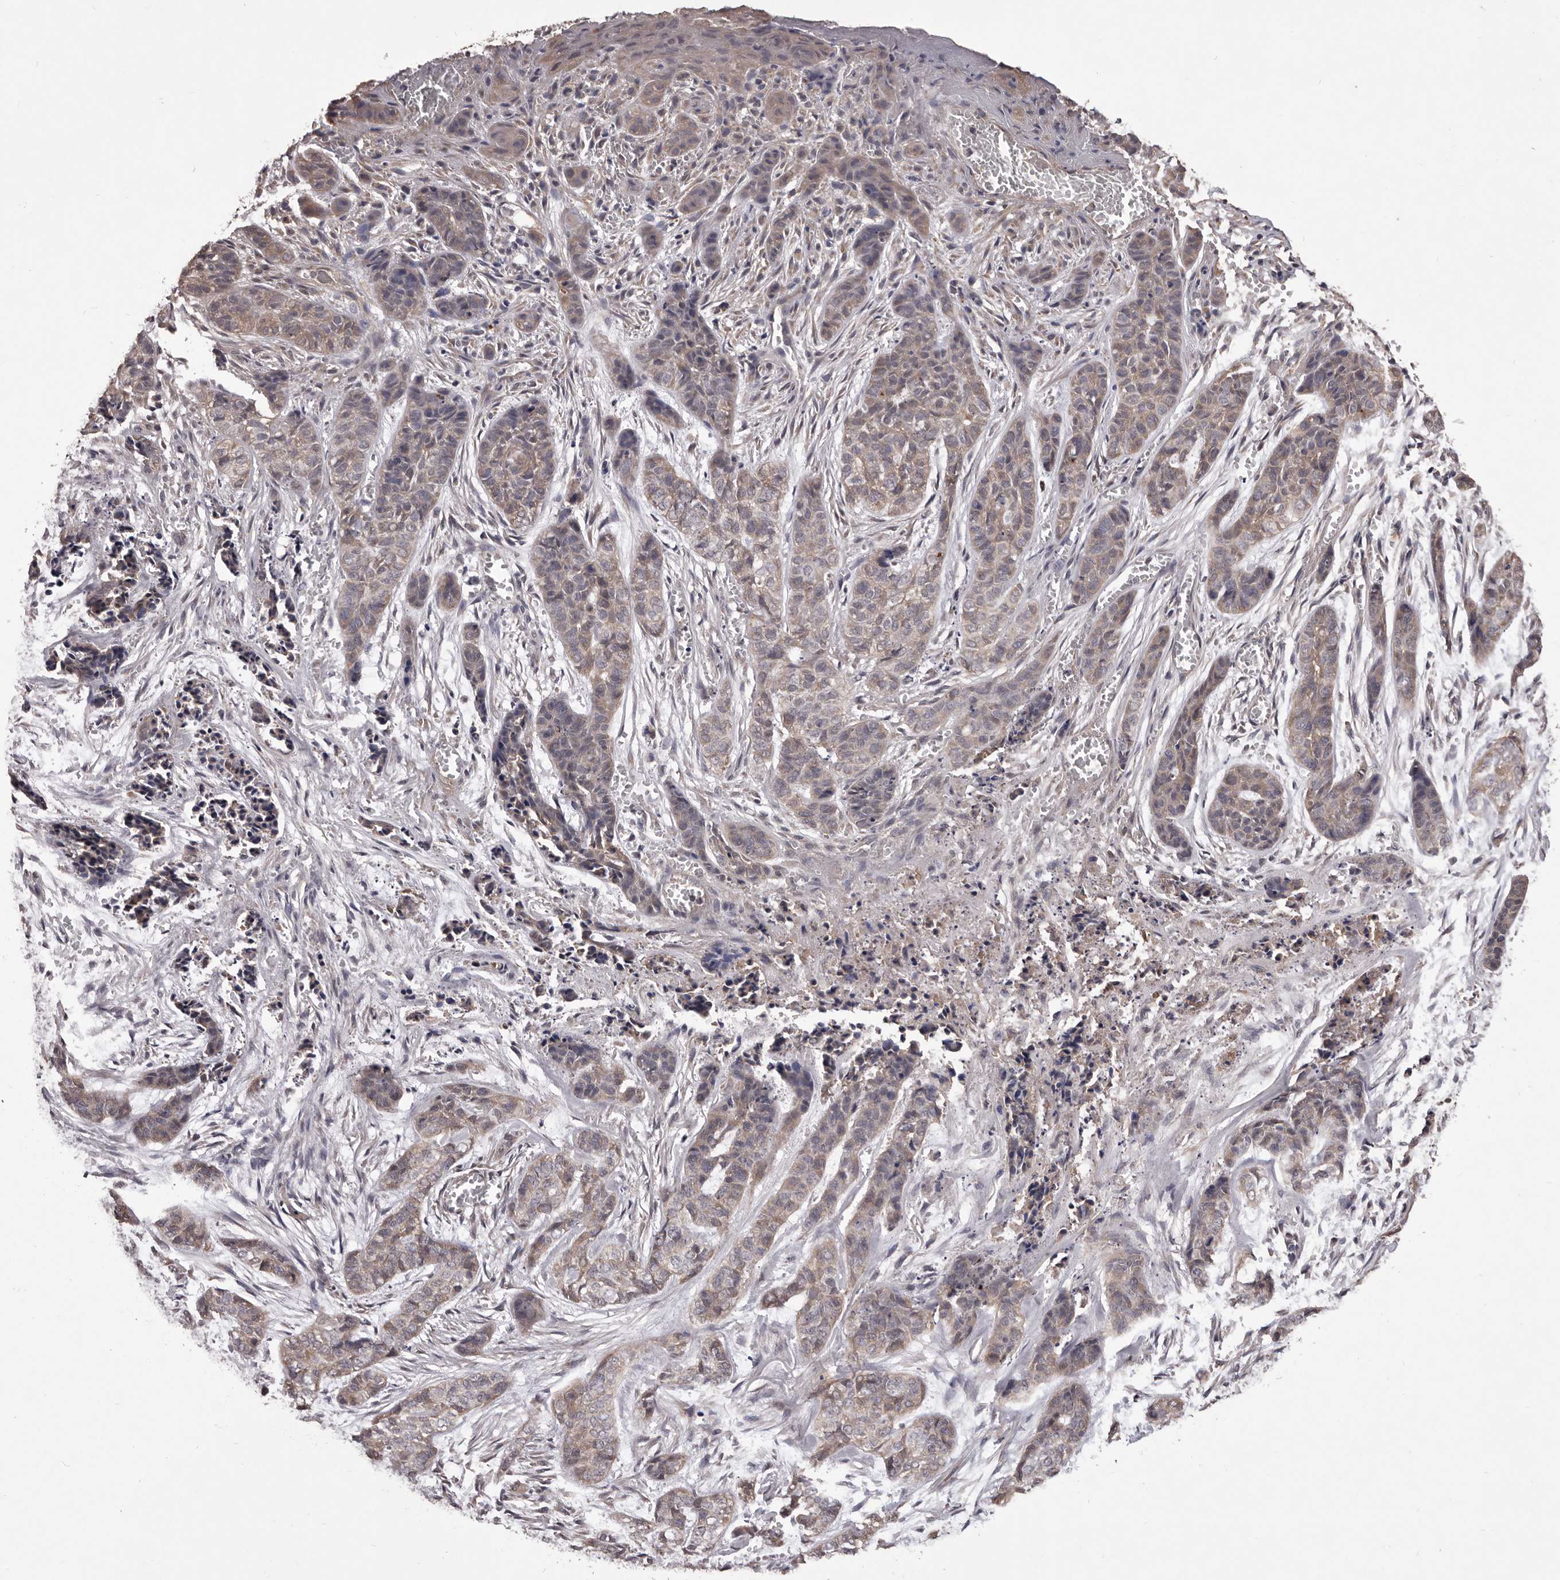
{"staining": {"intensity": "weak", "quantity": "25%-75%", "location": "cytoplasmic/membranous"}, "tissue": "skin cancer", "cell_type": "Tumor cells", "image_type": "cancer", "snomed": [{"axis": "morphology", "description": "Basal cell carcinoma"}, {"axis": "topography", "description": "Skin"}], "caption": "Skin cancer stained with DAB (3,3'-diaminobenzidine) IHC shows low levels of weak cytoplasmic/membranous staining in approximately 25%-75% of tumor cells. The protein of interest is stained brown, and the nuclei are stained in blue (DAB (3,3'-diaminobenzidine) IHC with brightfield microscopy, high magnification).", "gene": "CELF3", "patient": {"sex": "female", "age": 64}}